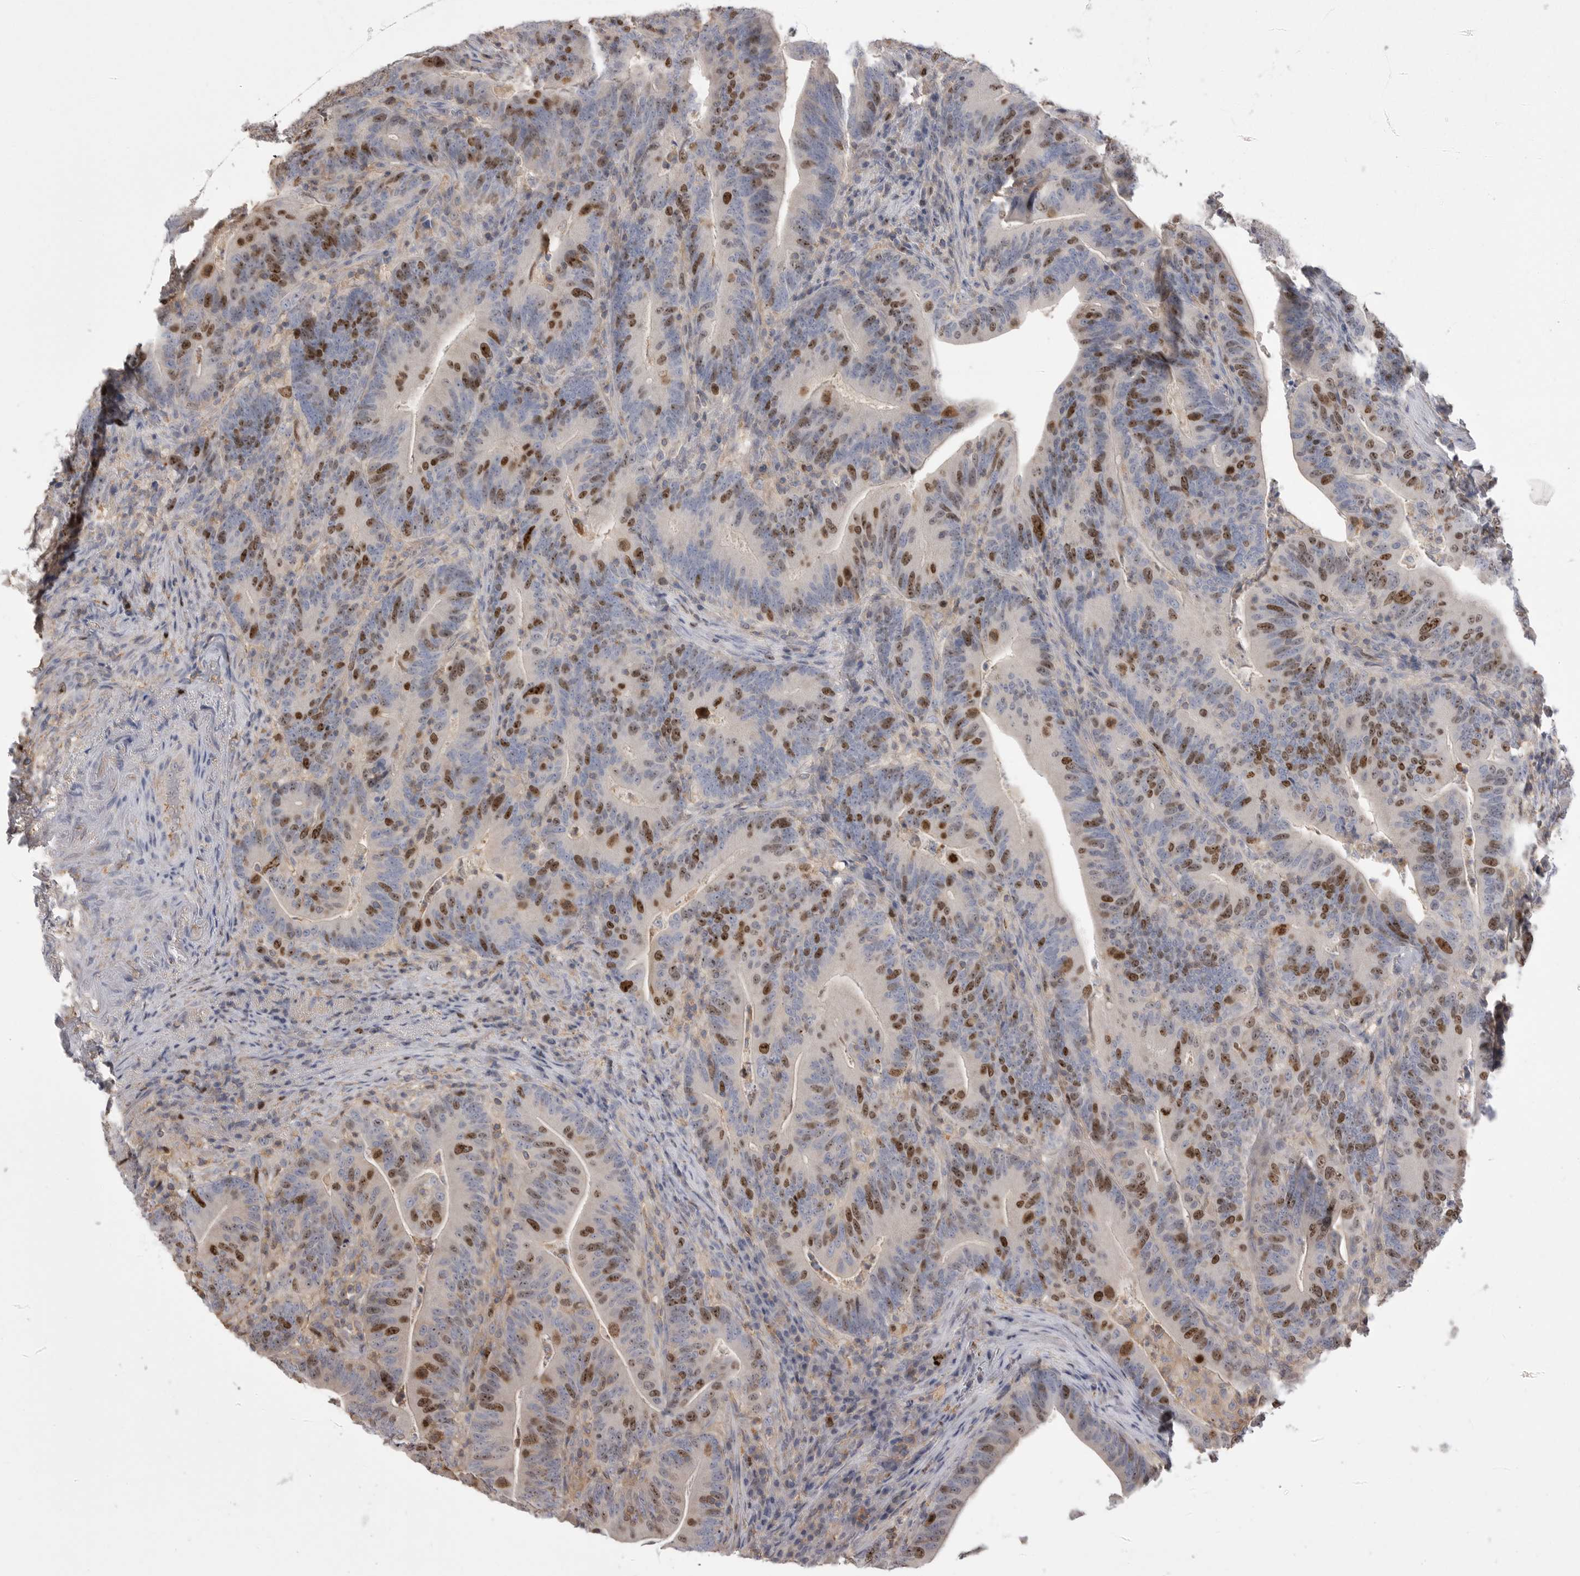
{"staining": {"intensity": "strong", "quantity": "25%-75%", "location": "nuclear"}, "tissue": "colorectal cancer", "cell_type": "Tumor cells", "image_type": "cancer", "snomed": [{"axis": "morphology", "description": "Adenocarcinoma, NOS"}, {"axis": "topography", "description": "Colon"}], "caption": "Brown immunohistochemical staining in colorectal cancer (adenocarcinoma) demonstrates strong nuclear positivity in about 25%-75% of tumor cells. (IHC, brightfield microscopy, high magnification).", "gene": "TOP2A", "patient": {"sex": "female", "age": 66}}